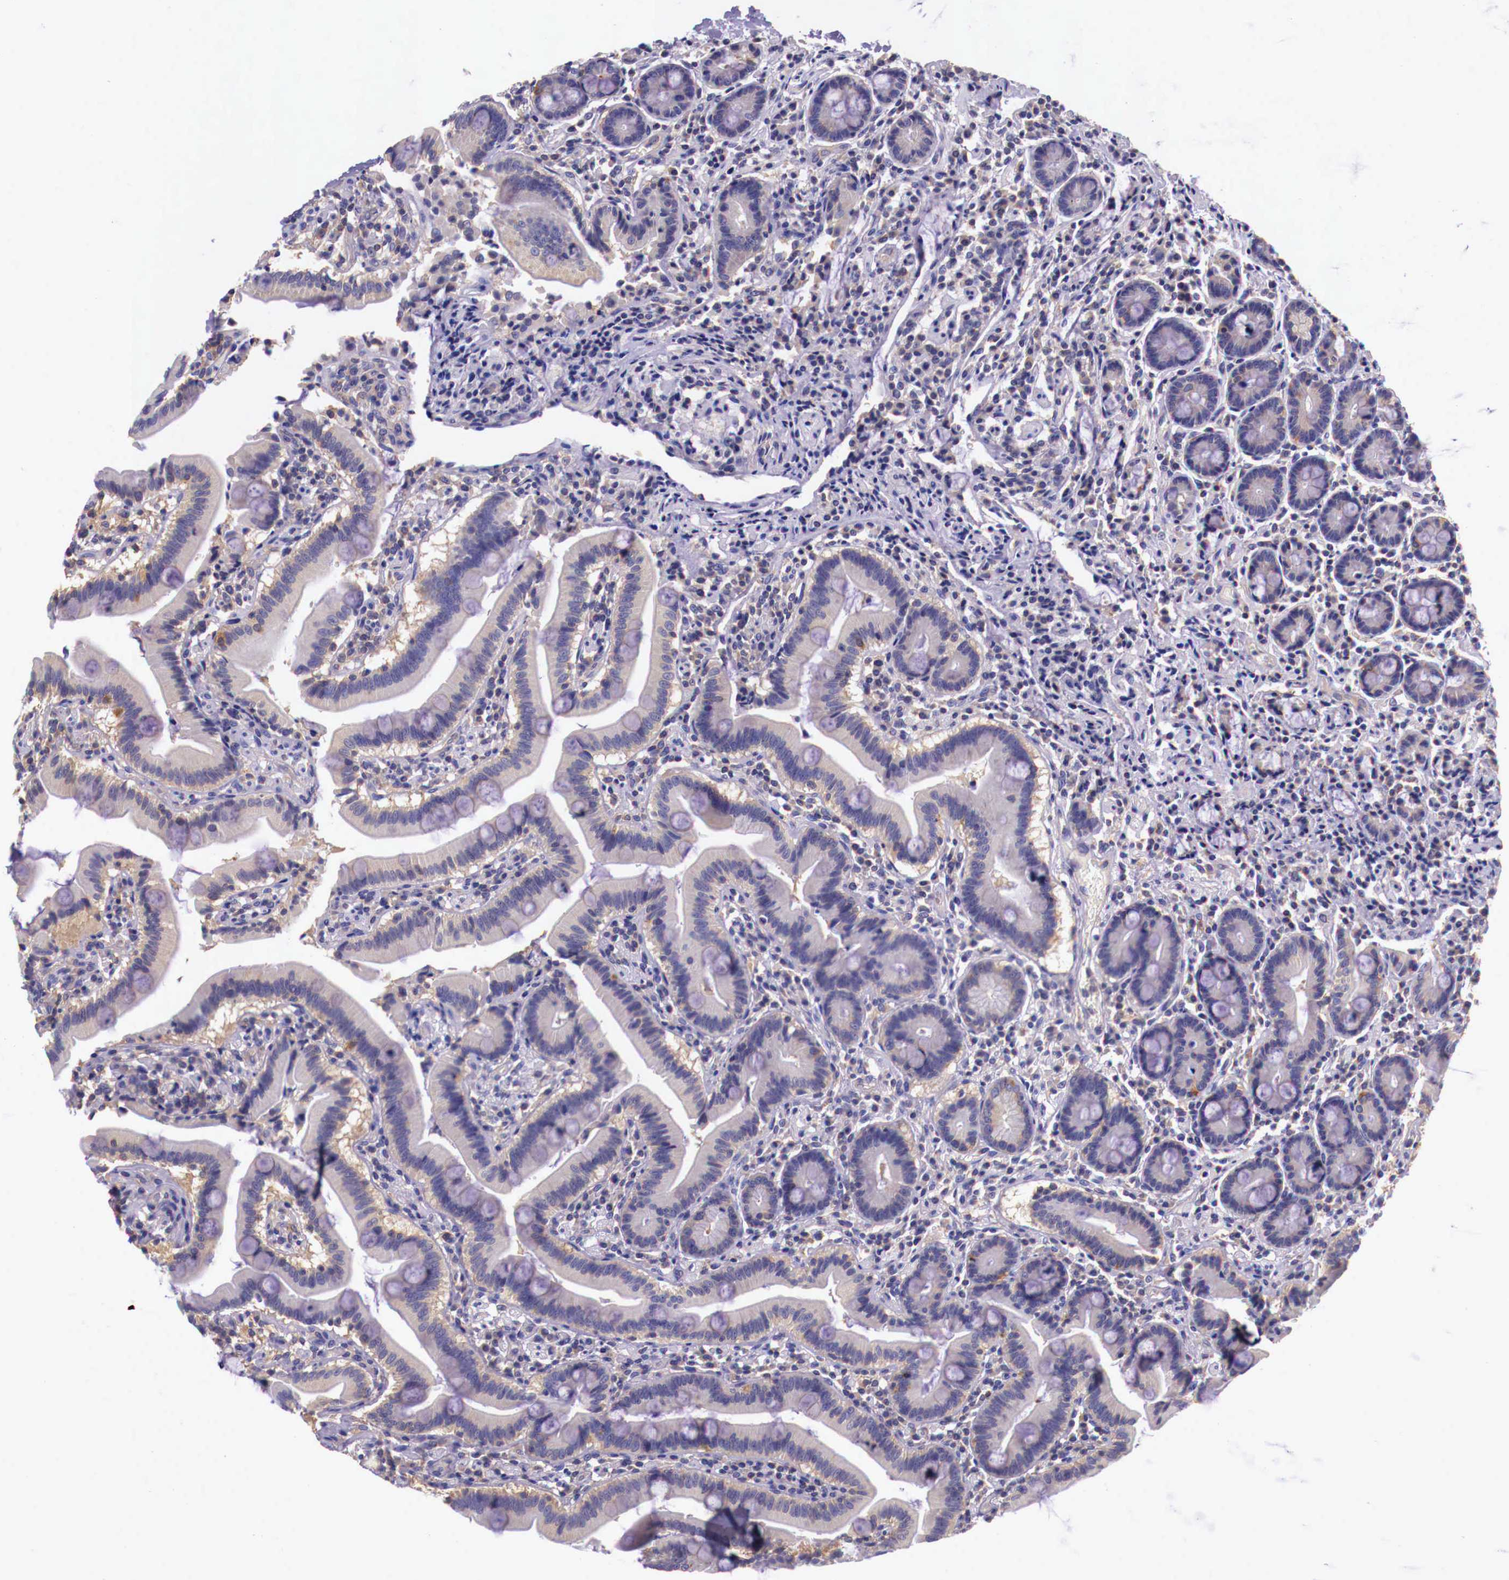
{"staining": {"intensity": "weak", "quantity": "<25%", "location": "cytoplasmic/membranous"}, "tissue": "duodenum", "cell_type": "Glandular cells", "image_type": "normal", "snomed": [{"axis": "morphology", "description": "Normal tissue, NOS"}, {"axis": "topography", "description": "Duodenum"}], "caption": "There is no significant expression in glandular cells of duodenum. The staining was performed using DAB (3,3'-diaminobenzidine) to visualize the protein expression in brown, while the nuclei were stained in blue with hematoxylin (Magnification: 20x).", "gene": "GRIPAP1", "patient": {"sex": "female", "age": 77}}